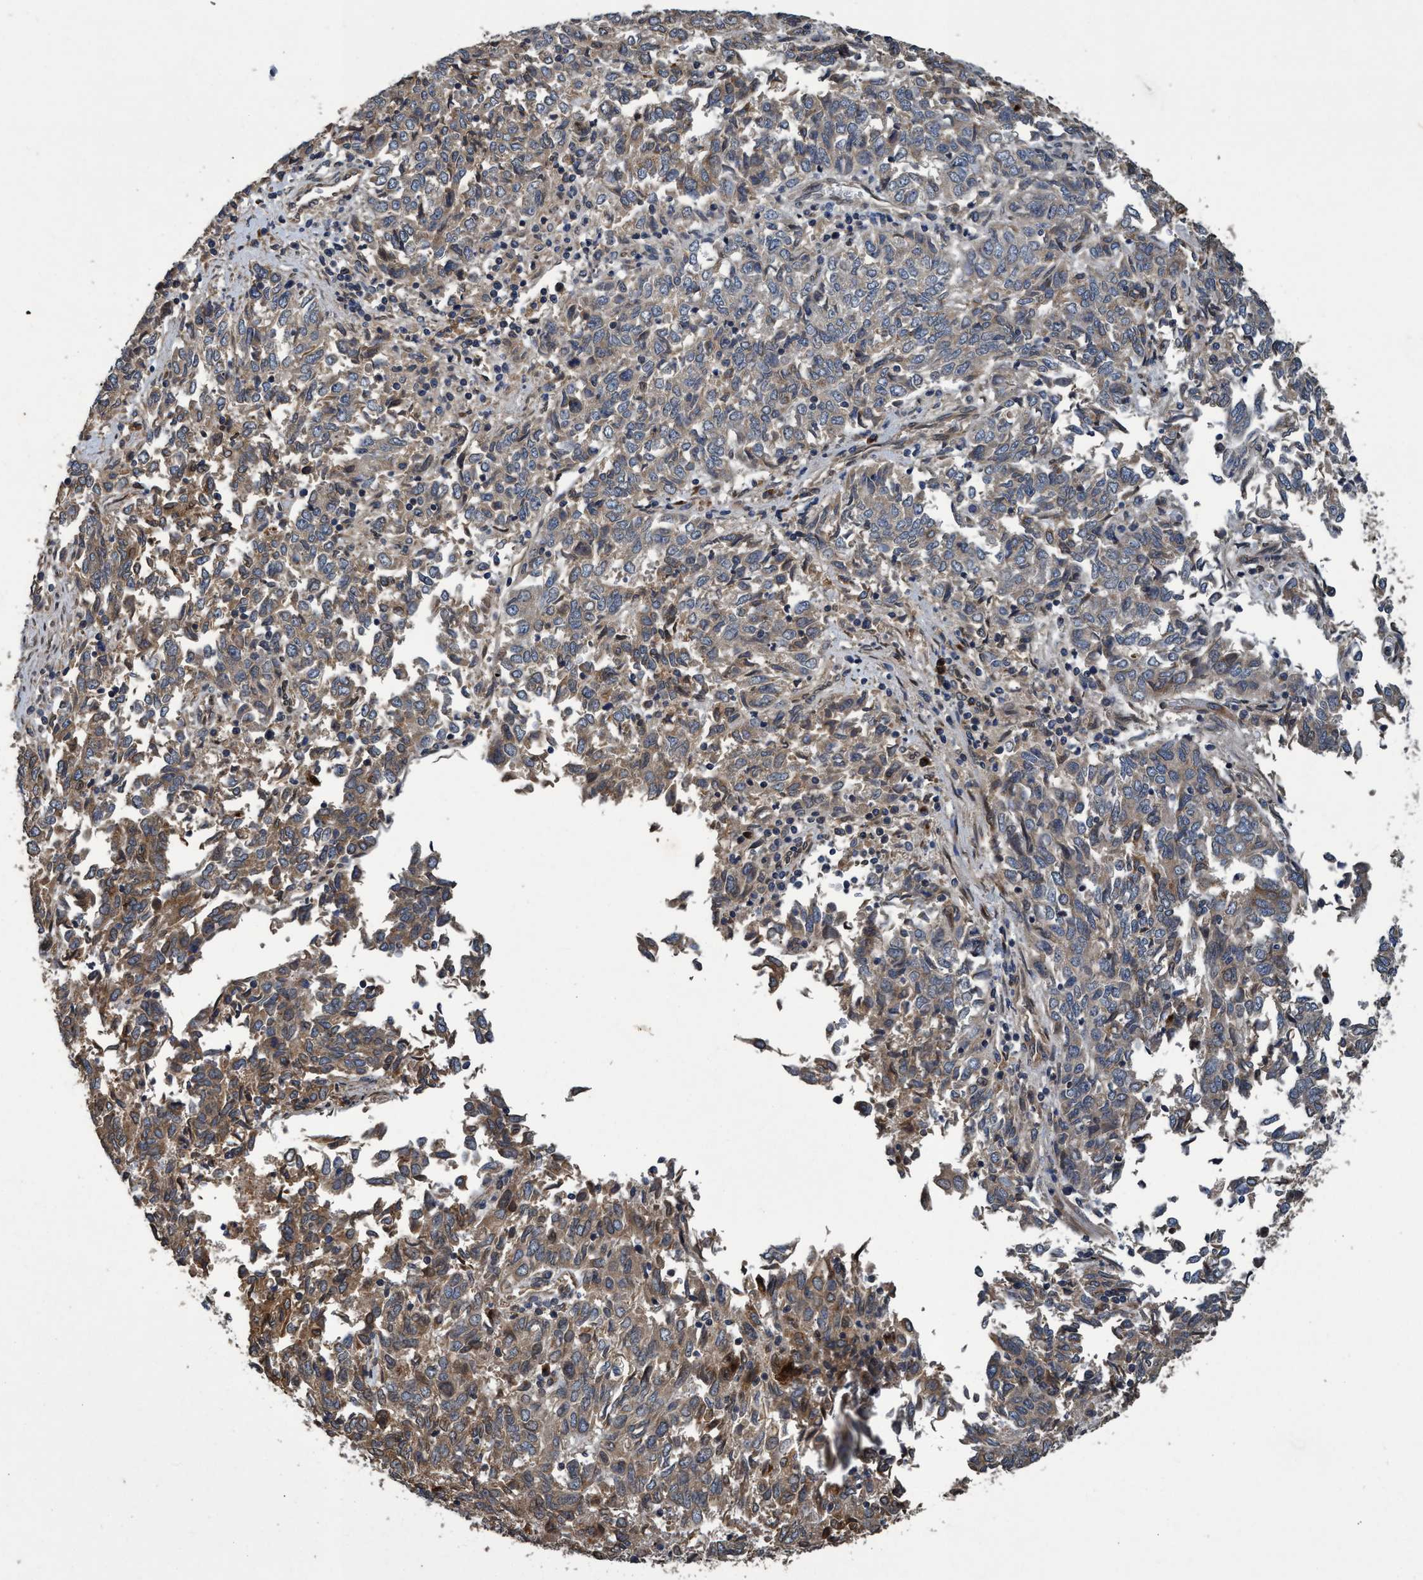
{"staining": {"intensity": "weak", "quantity": "<25%", "location": "cytoplasmic/membranous"}, "tissue": "endometrial cancer", "cell_type": "Tumor cells", "image_type": "cancer", "snomed": [{"axis": "morphology", "description": "Adenocarcinoma, NOS"}, {"axis": "topography", "description": "Endometrium"}], "caption": "Immunohistochemical staining of endometrial adenocarcinoma reveals no significant positivity in tumor cells.", "gene": "MACC1", "patient": {"sex": "female", "age": 80}}